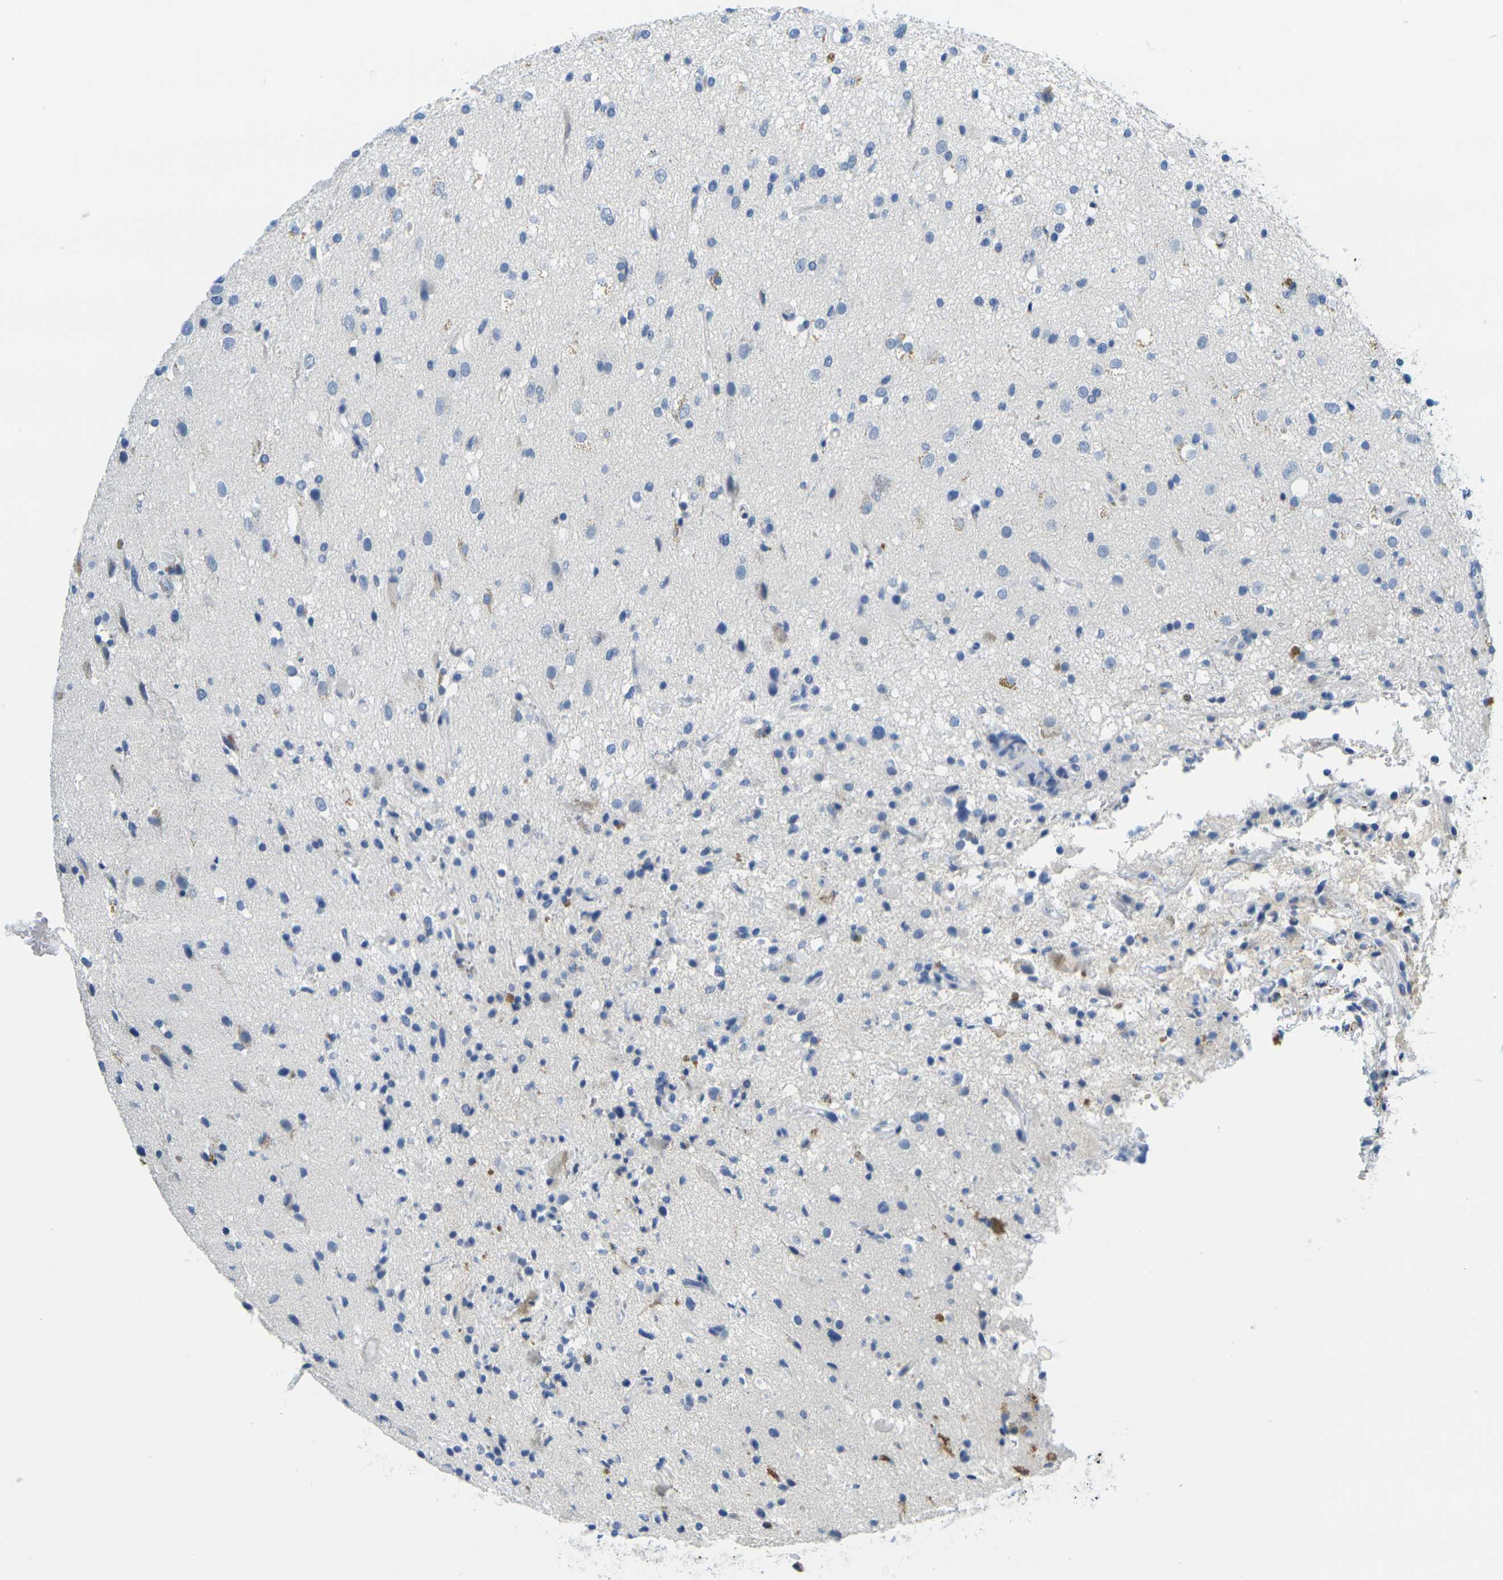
{"staining": {"intensity": "negative", "quantity": "none", "location": "none"}, "tissue": "glioma", "cell_type": "Tumor cells", "image_type": "cancer", "snomed": [{"axis": "morphology", "description": "Glioma, malignant, High grade"}, {"axis": "topography", "description": "Brain"}], "caption": "IHC micrograph of human malignant high-grade glioma stained for a protein (brown), which demonstrates no staining in tumor cells.", "gene": "GPR15", "patient": {"sex": "male", "age": 33}}